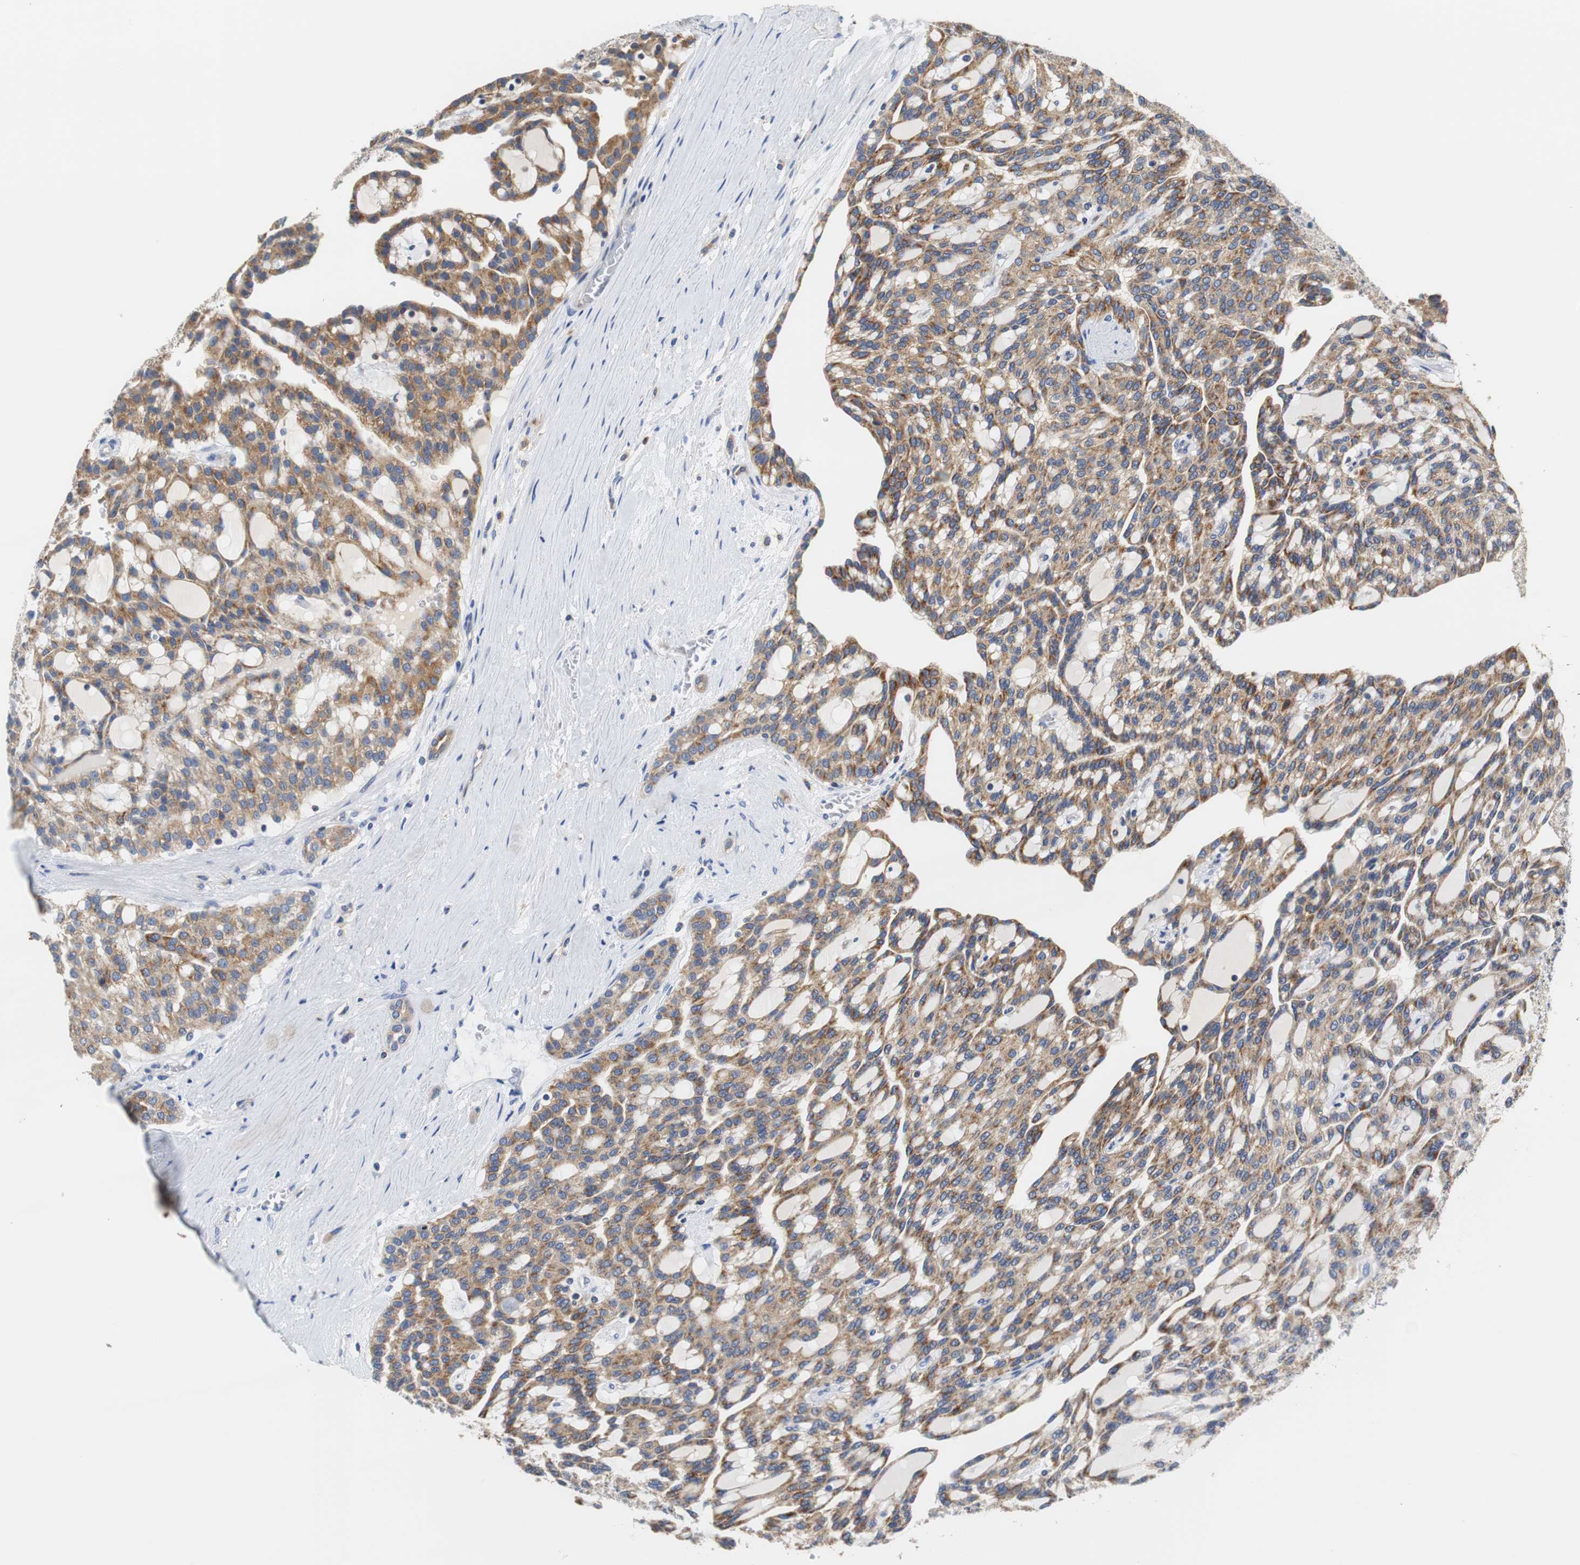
{"staining": {"intensity": "strong", "quantity": ">75%", "location": "cytoplasmic/membranous"}, "tissue": "renal cancer", "cell_type": "Tumor cells", "image_type": "cancer", "snomed": [{"axis": "morphology", "description": "Adenocarcinoma, NOS"}, {"axis": "topography", "description": "Kidney"}], "caption": "Protein analysis of adenocarcinoma (renal) tissue reveals strong cytoplasmic/membranous positivity in about >75% of tumor cells.", "gene": "VAMP8", "patient": {"sex": "male", "age": 63}}